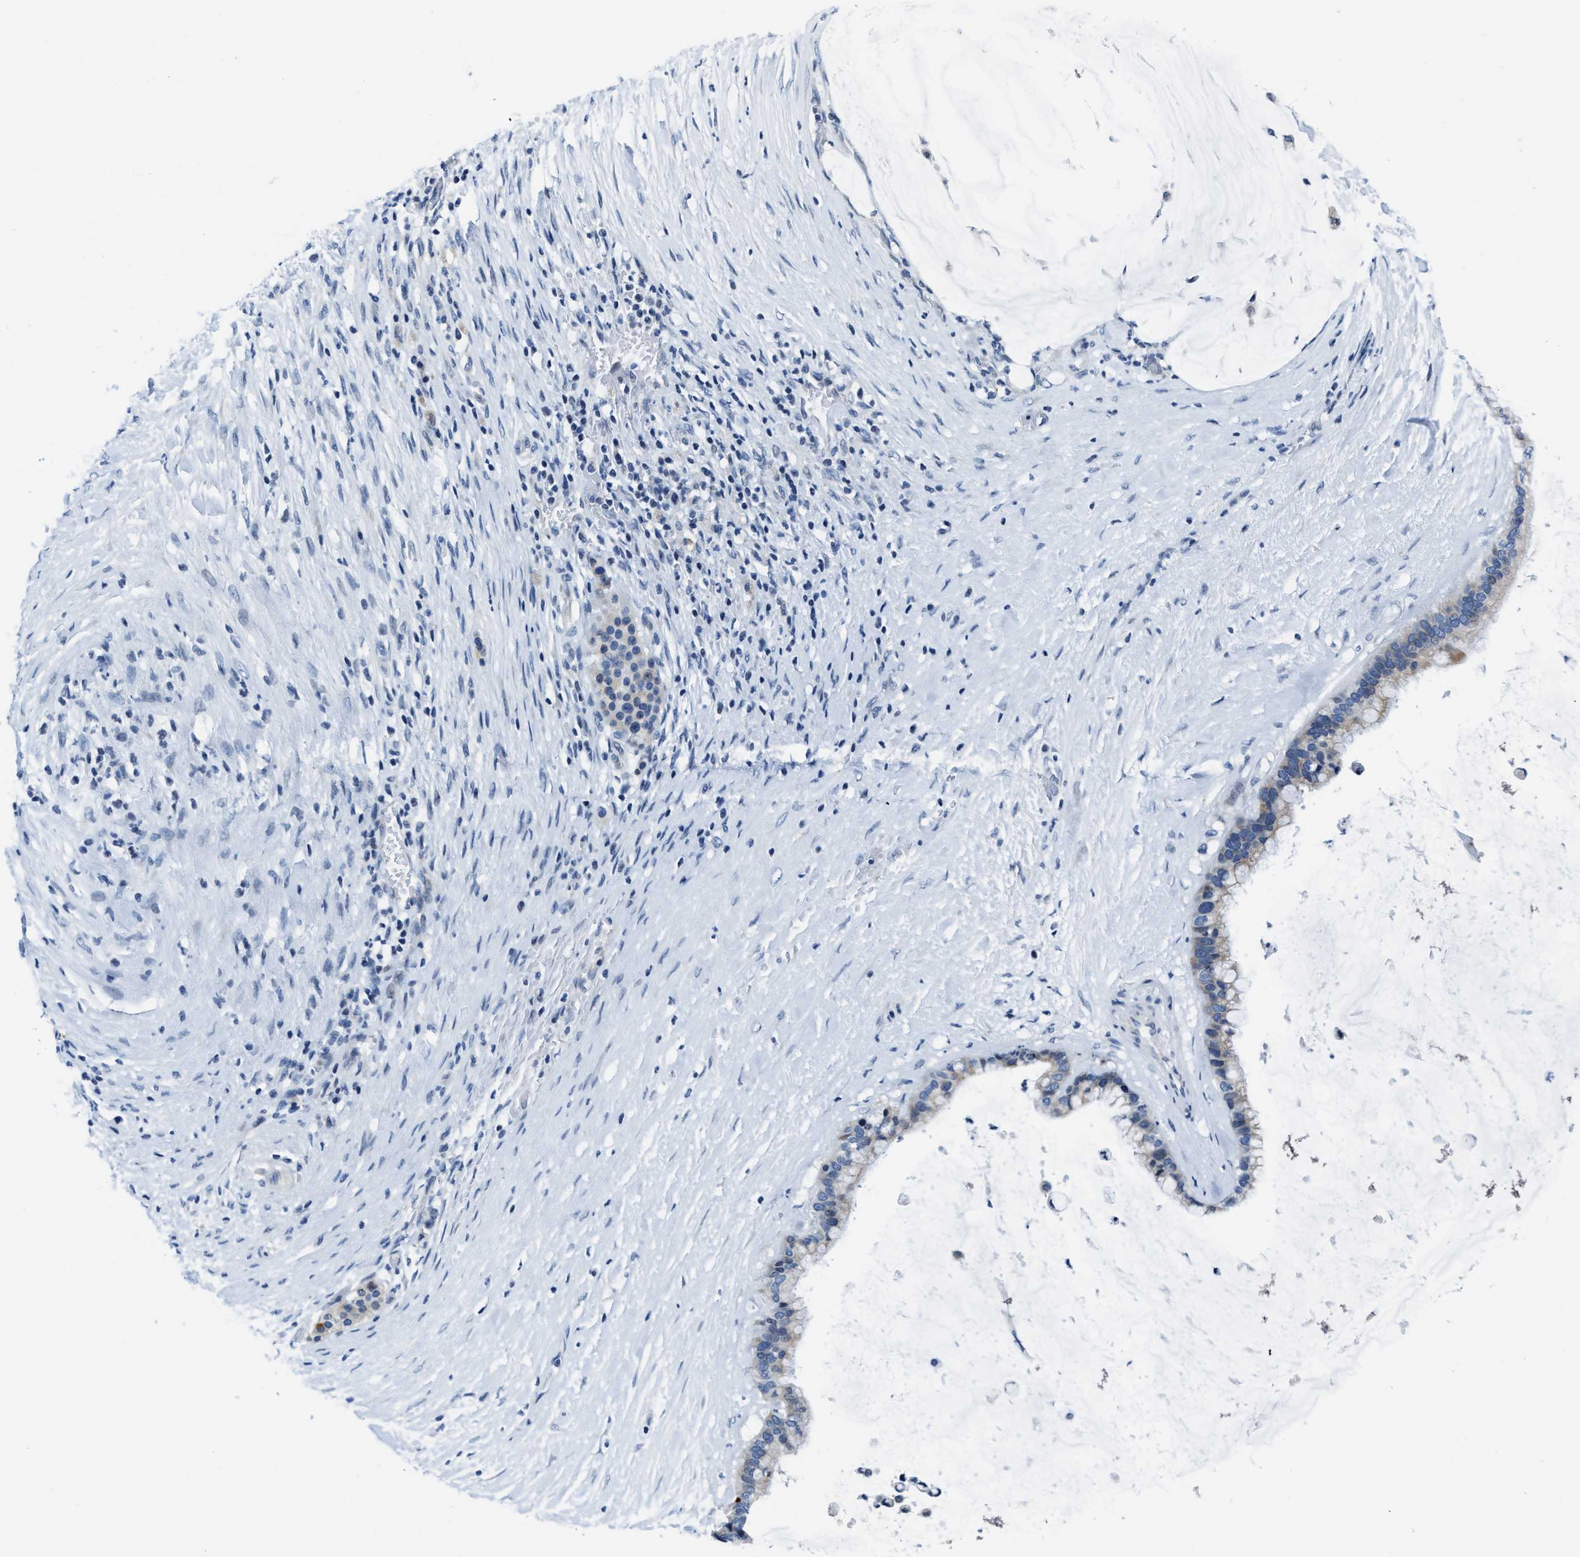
{"staining": {"intensity": "negative", "quantity": "none", "location": "none"}, "tissue": "pancreatic cancer", "cell_type": "Tumor cells", "image_type": "cancer", "snomed": [{"axis": "morphology", "description": "Adenocarcinoma, NOS"}, {"axis": "topography", "description": "Pancreas"}], "caption": "There is no significant staining in tumor cells of pancreatic cancer. Brightfield microscopy of immunohistochemistry (IHC) stained with DAB (3,3'-diaminobenzidine) (brown) and hematoxylin (blue), captured at high magnification.", "gene": "ASZ1", "patient": {"sex": "male", "age": 41}}